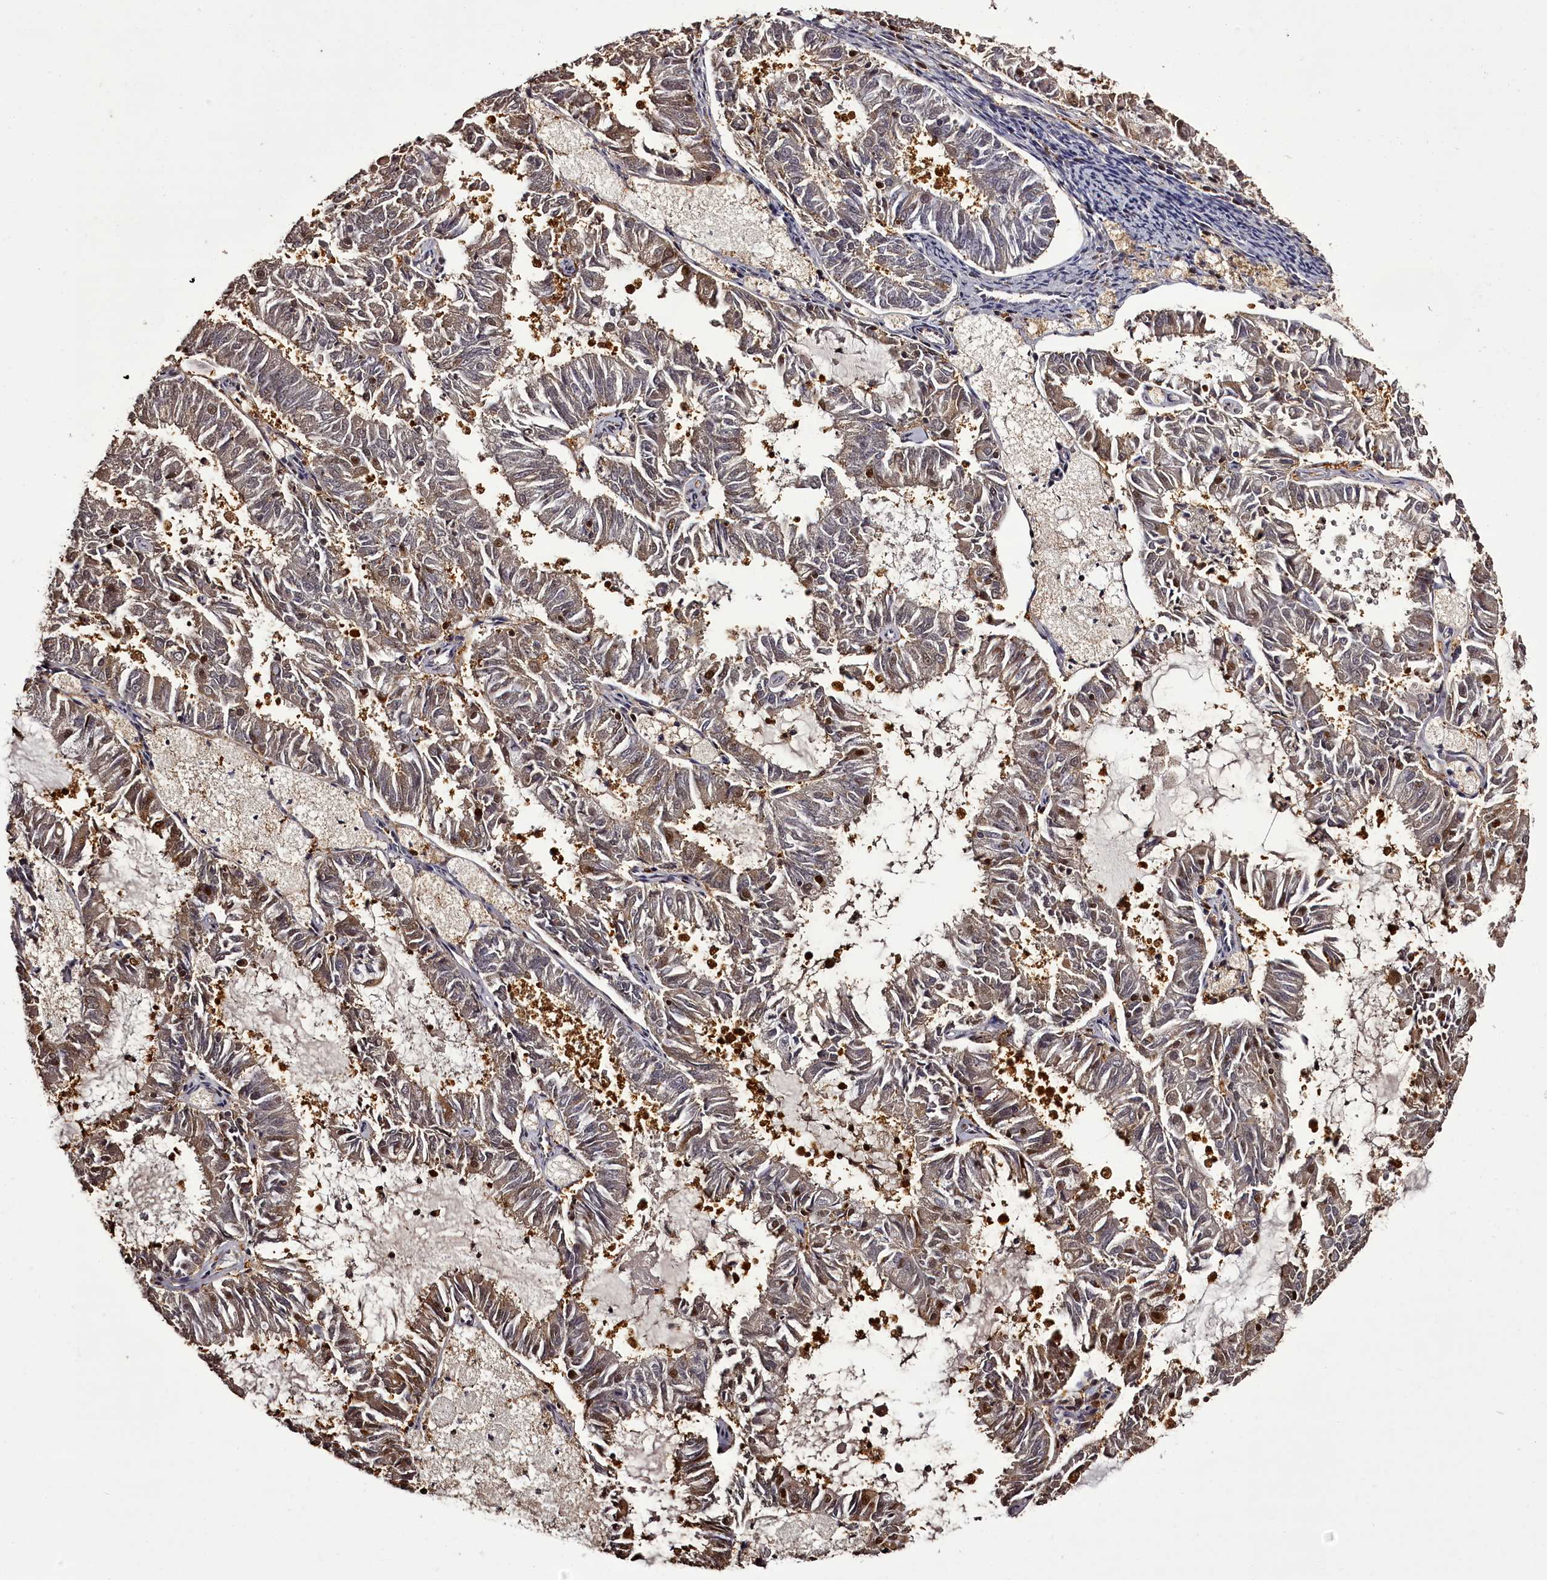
{"staining": {"intensity": "moderate", "quantity": "<25%", "location": "cytoplasmic/membranous,nuclear"}, "tissue": "endometrial cancer", "cell_type": "Tumor cells", "image_type": "cancer", "snomed": [{"axis": "morphology", "description": "Adenocarcinoma, NOS"}, {"axis": "topography", "description": "Endometrium"}], "caption": "A histopathology image of adenocarcinoma (endometrial) stained for a protein displays moderate cytoplasmic/membranous and nuclear brown staining in tumor cells.", "gene": "NPRL2", "patient": {"sex": "female", "age": 57}}